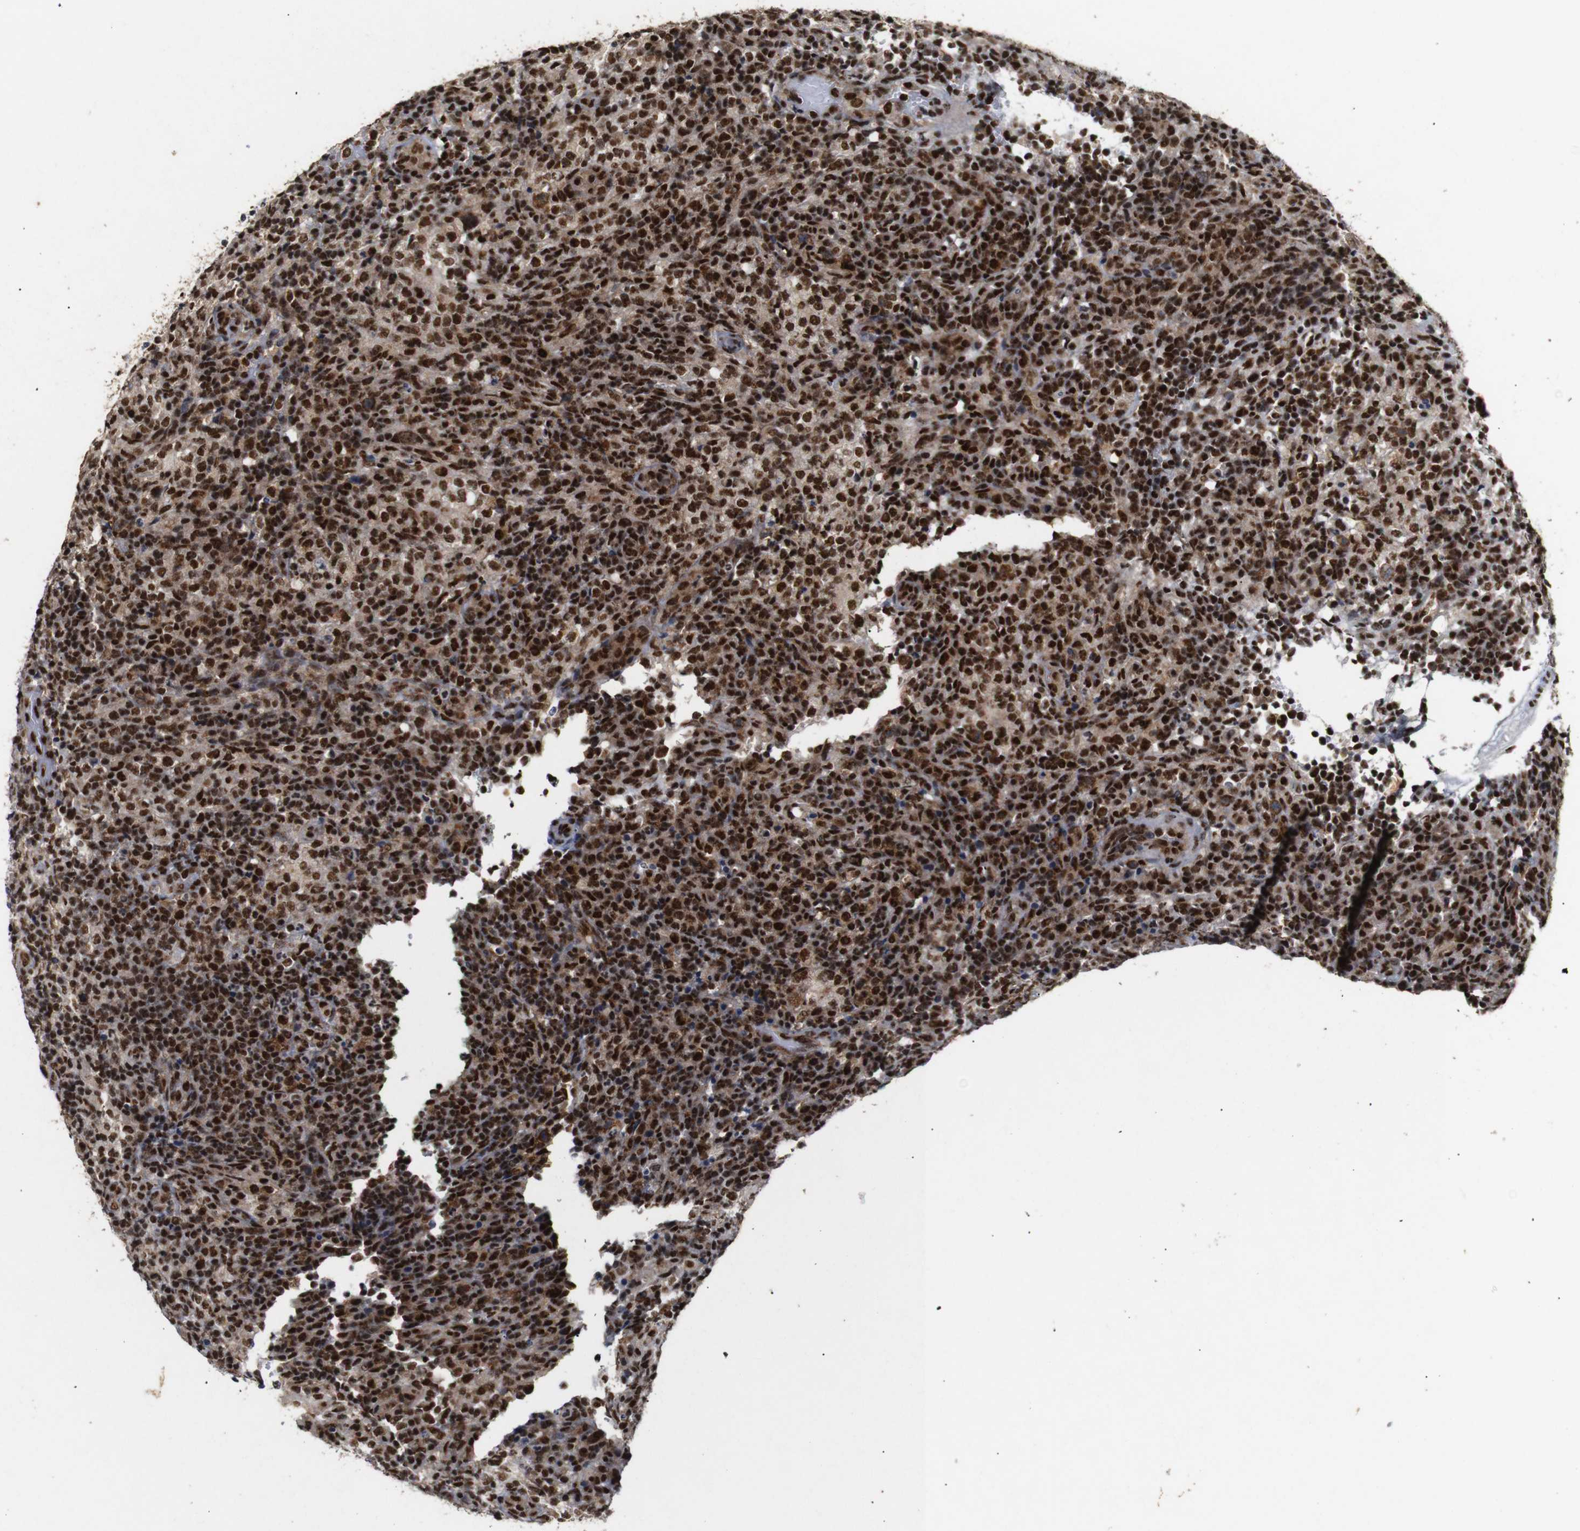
{"staining": {"intensity": "strong", "quantity": ">75%", "location": "cytoplasmic/membranous,nuclear"}, "tissue": "lymphoma", "cell_type": "Tumor cells", "image_type": "cancer", "snomed": [{"axis": "morphology", "description": "Malignant lymphoma, non-Hodgkin's type, High grade"}, {"axis": "topography", "description": "Lymph node"}], "caption": "Immunohistochemical staining of malignant lymphoma, non-Hodgkin's type (high-grade) reveals high levels of strong cytoplasmic/membranous and nuclear protein expression in about >75% of tumor cells. (brown staining indicates protein expression, while blue staining denotes nuclei).", "gene": "PYM1", "patient": {"sex": "female", "age": 76}}